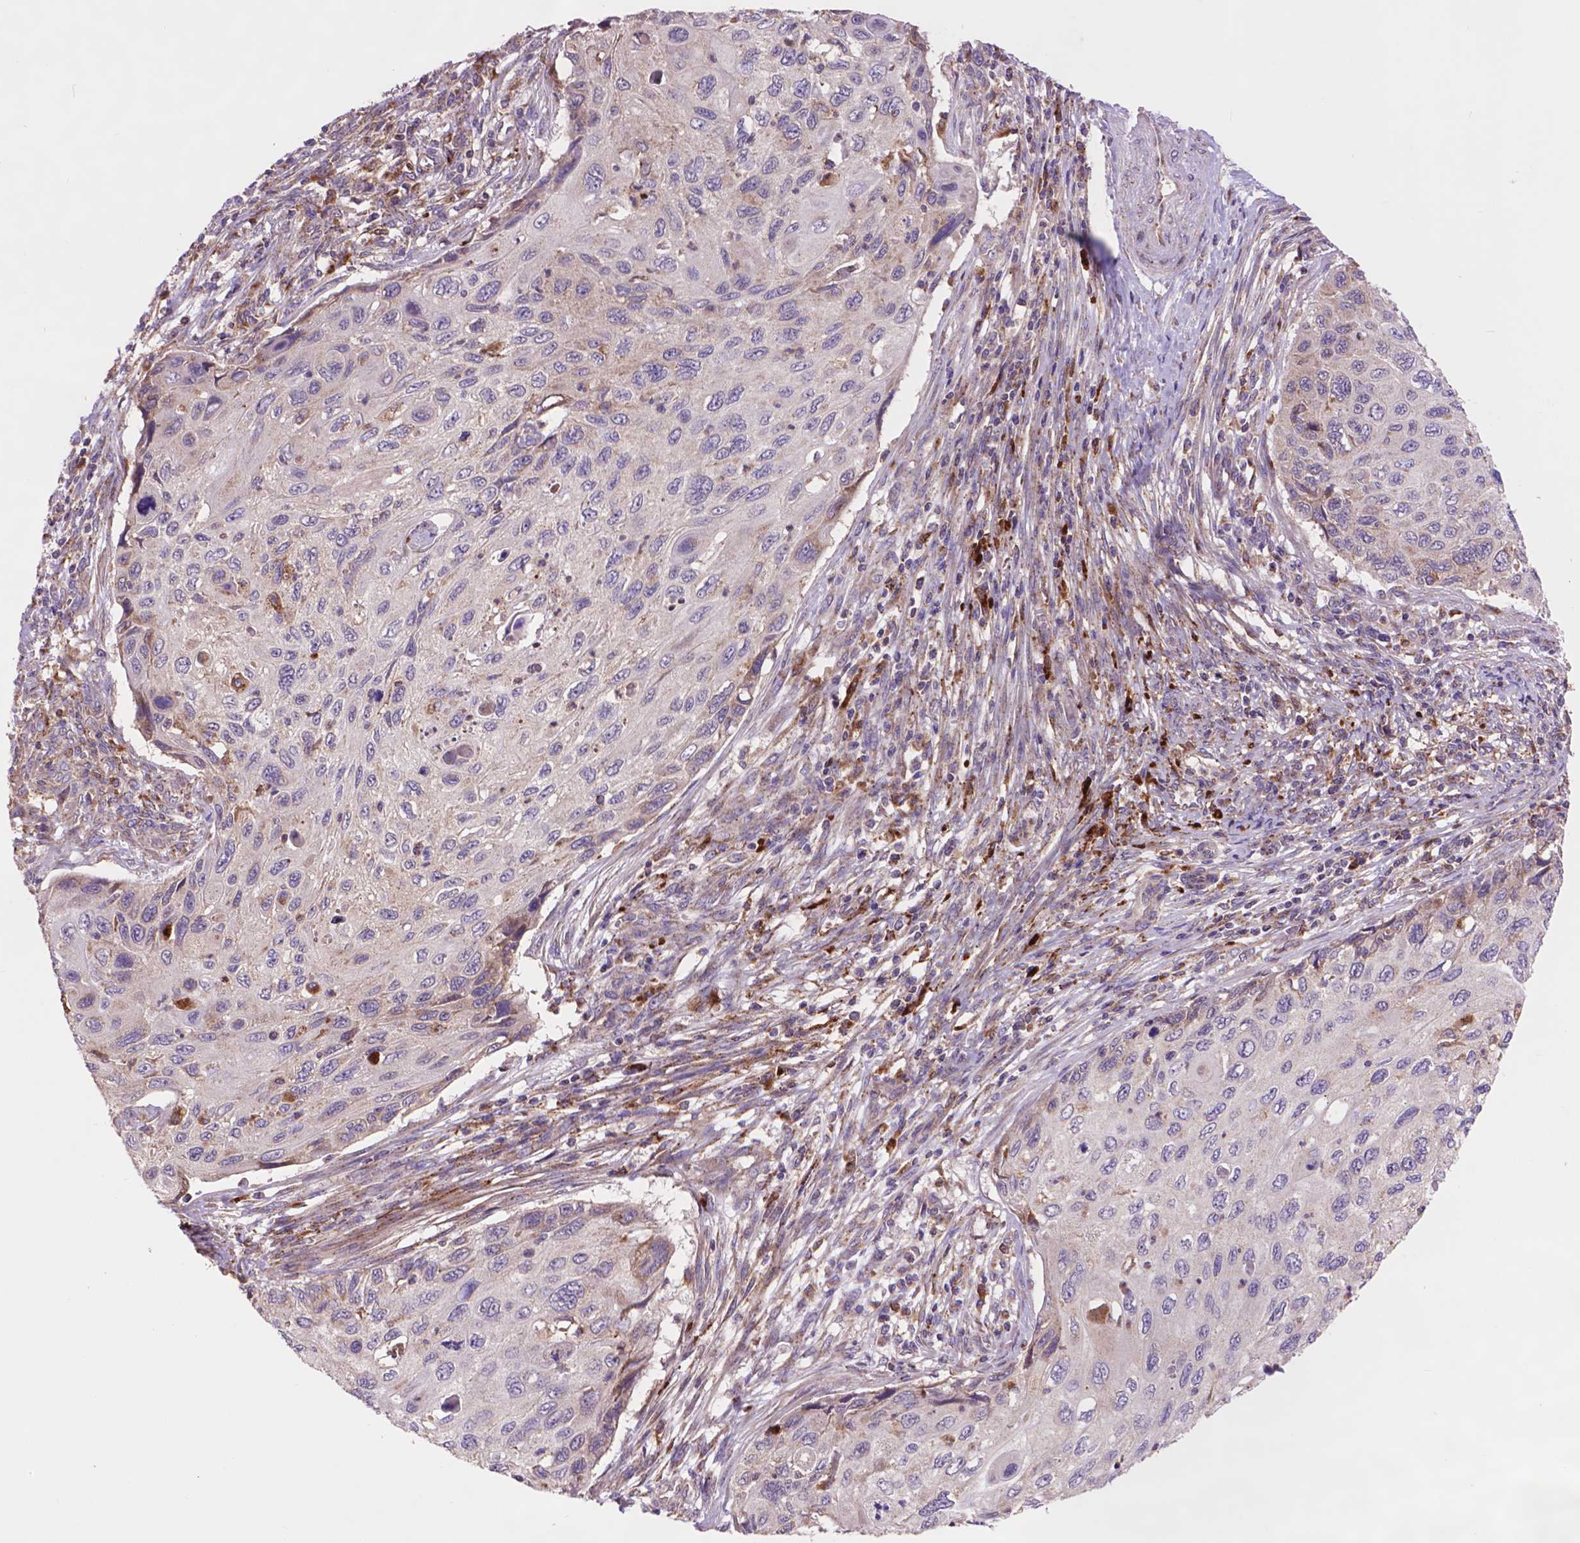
{"staining": {"intensity": "weak", "quantity": "<25%", "location": "cytoplasmic/membranous"}, "tissue": "cervical cancer", "cell_type": "Tumor cells", "image_type": "cancer", "snomed": [{"axis": "morphology", "description": "Squamous cell carcinoma, NOS"}, {"axis": "topography", "description": "Cervix"}], "caption": "Immunohistochemical staining of human cervical cancer reveals no significant positivity in tumor cells.", "gene": "GLB1", "patient": {"sex": "female", "age": 70}}